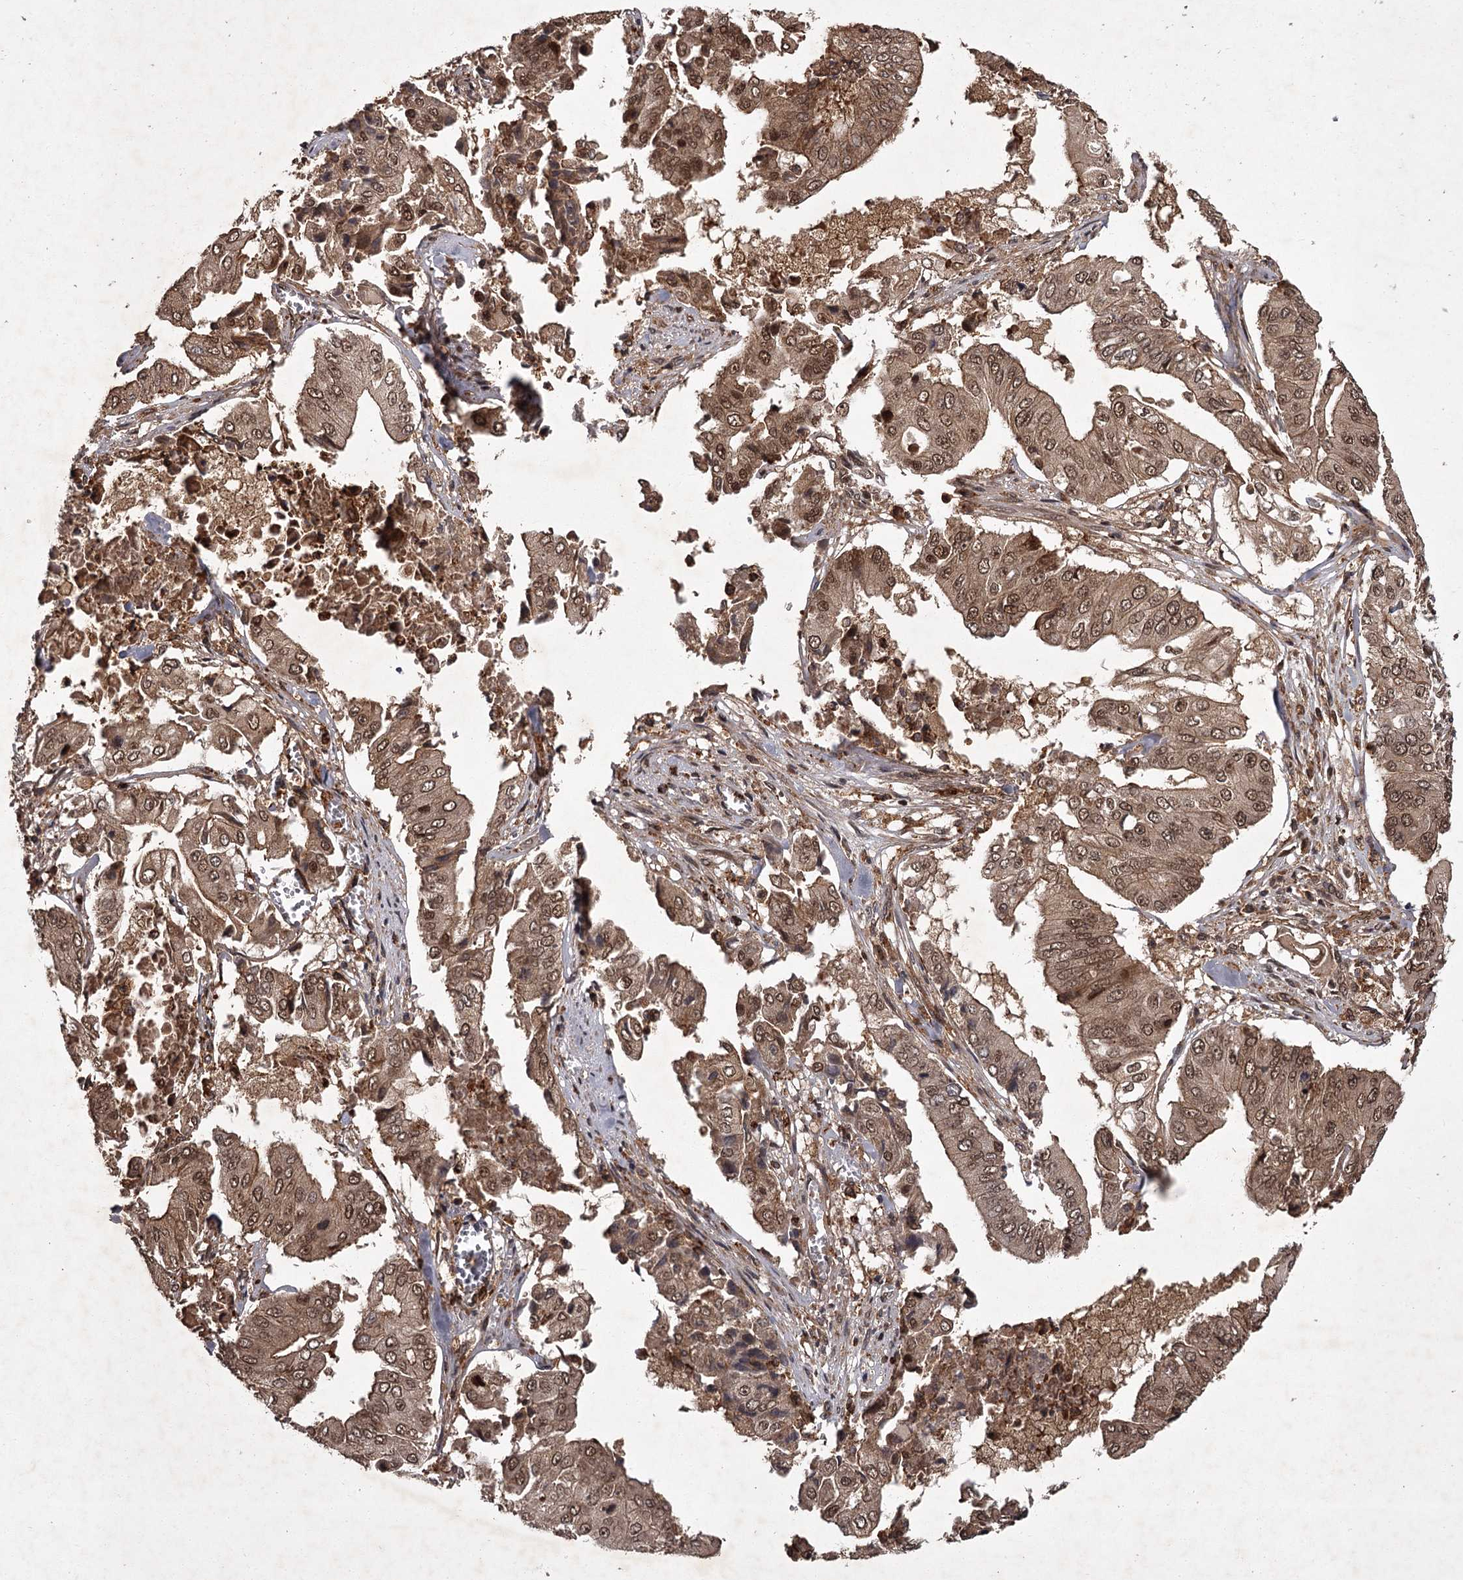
{"staining": {"intensity": "moderate", "quantity": ">75%", "location": "cytoplasmic/membranous,nuclear"}, "tissue": "pancreatic cancer", "cell_type": "Tumor cells", "image_type": "cancer", "snomed": [{"axis": "morphology", "description": "Adenocarcinoma, NOS"}, {"axis": "topography", "description": "Pancreas"}], "caption": "There is medium levels of moderate cytoplasmic/membranous and nuclear staining in tumor cells of pancreatic cancer, as demonstrated by immunohistochemical staining (brown color).", "gene": "TBC1D23", "patient": {"sex": "female", "age": 77}}